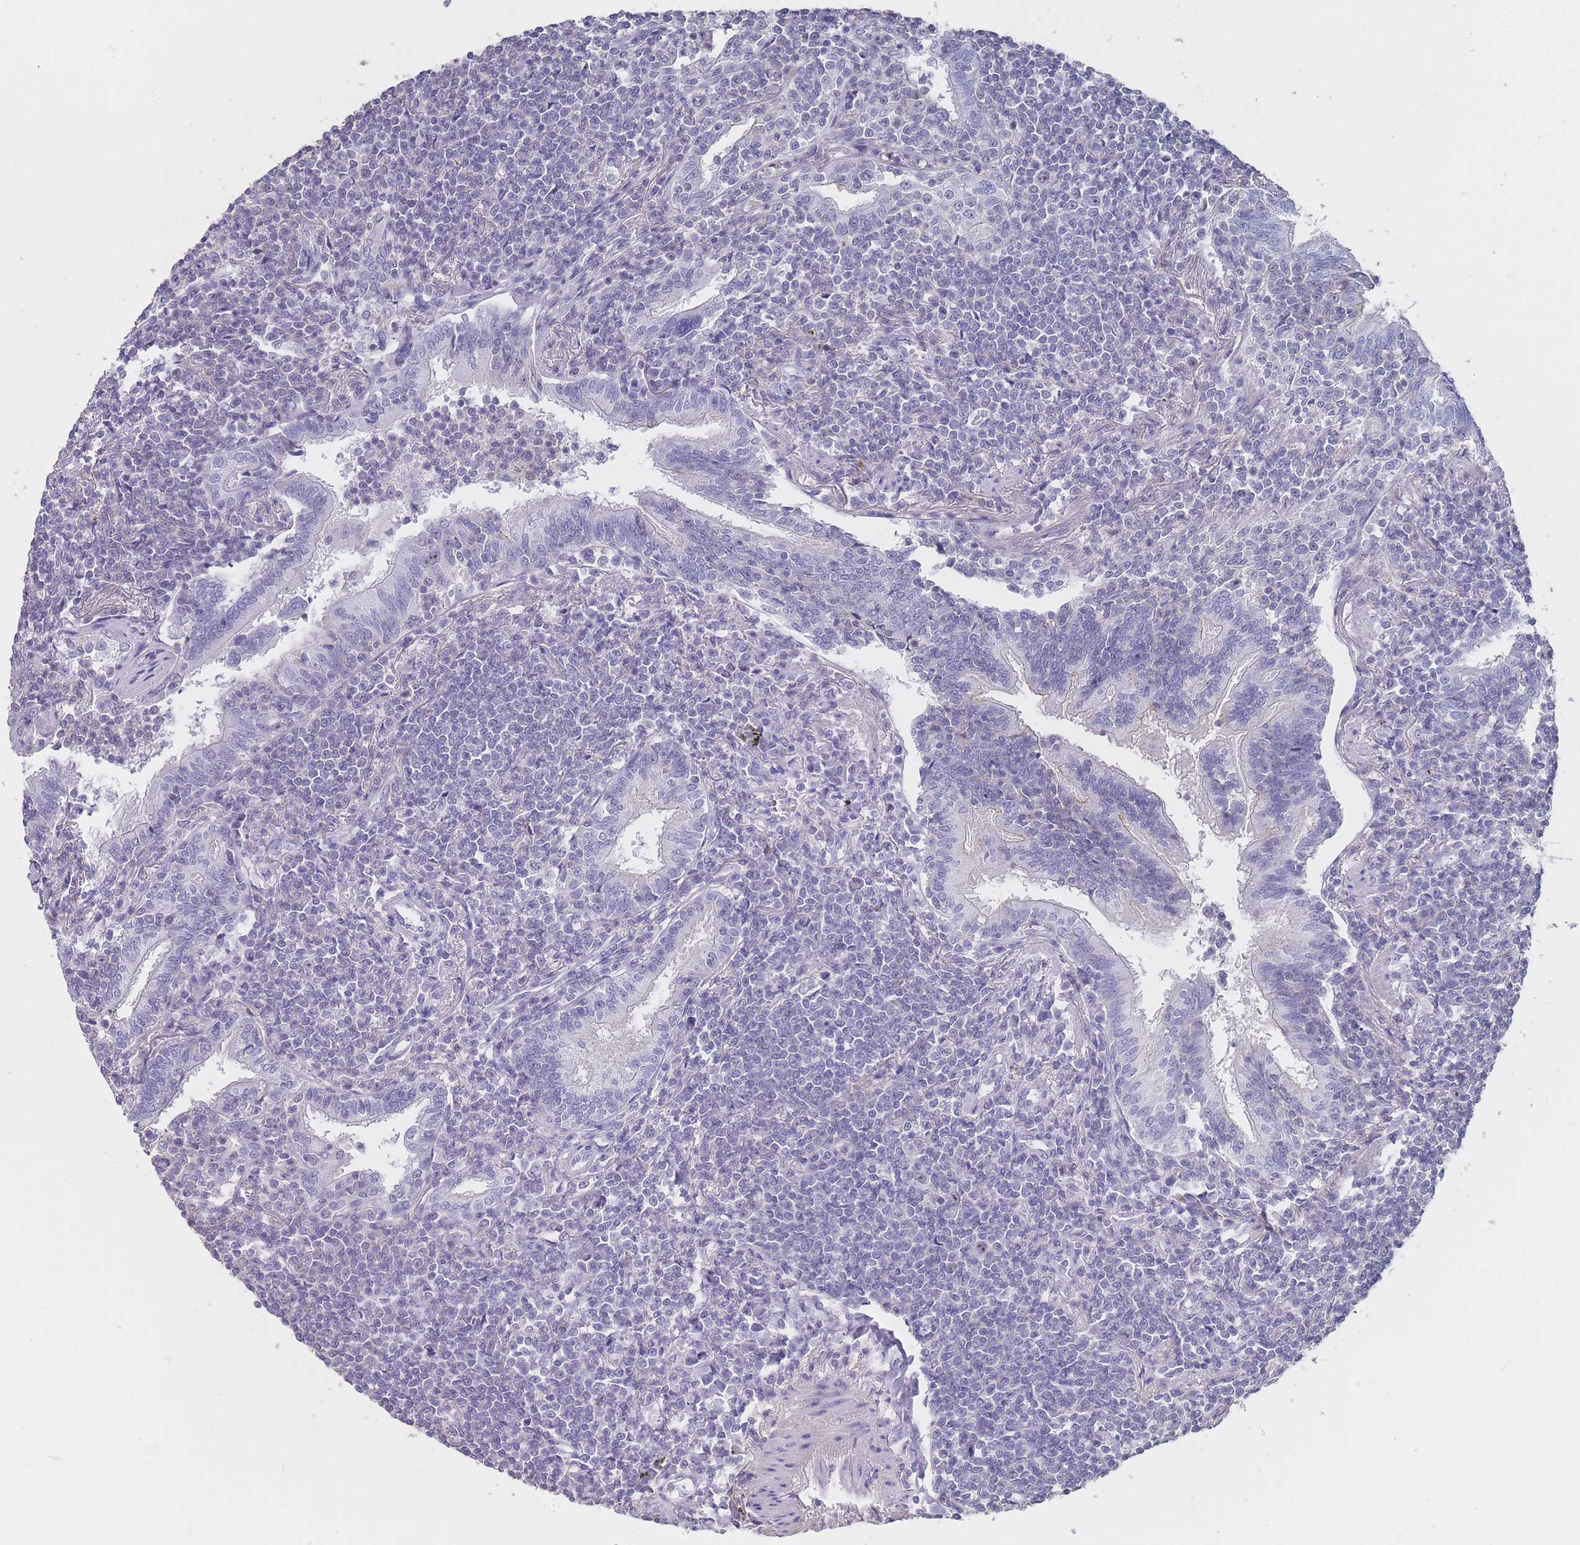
{"staining": {"intensity": "negative", "quantity": "none", "location": "none"}, "tissue": "lymphoma", "cell_type": "Tumor cells", "image_type": "cancer", "snomed": [{"axis": "morphology", "description": "Malignant lymphoma, non-Hodgkin's type, Low grade"}, {"axis": "topography", "description": "Lung"}], "caption": "The histopathology image reveals no staining of tumor cells in lymphoma.", "gene": "NOP14", "patient": {"sex": "female", "age": 71}}